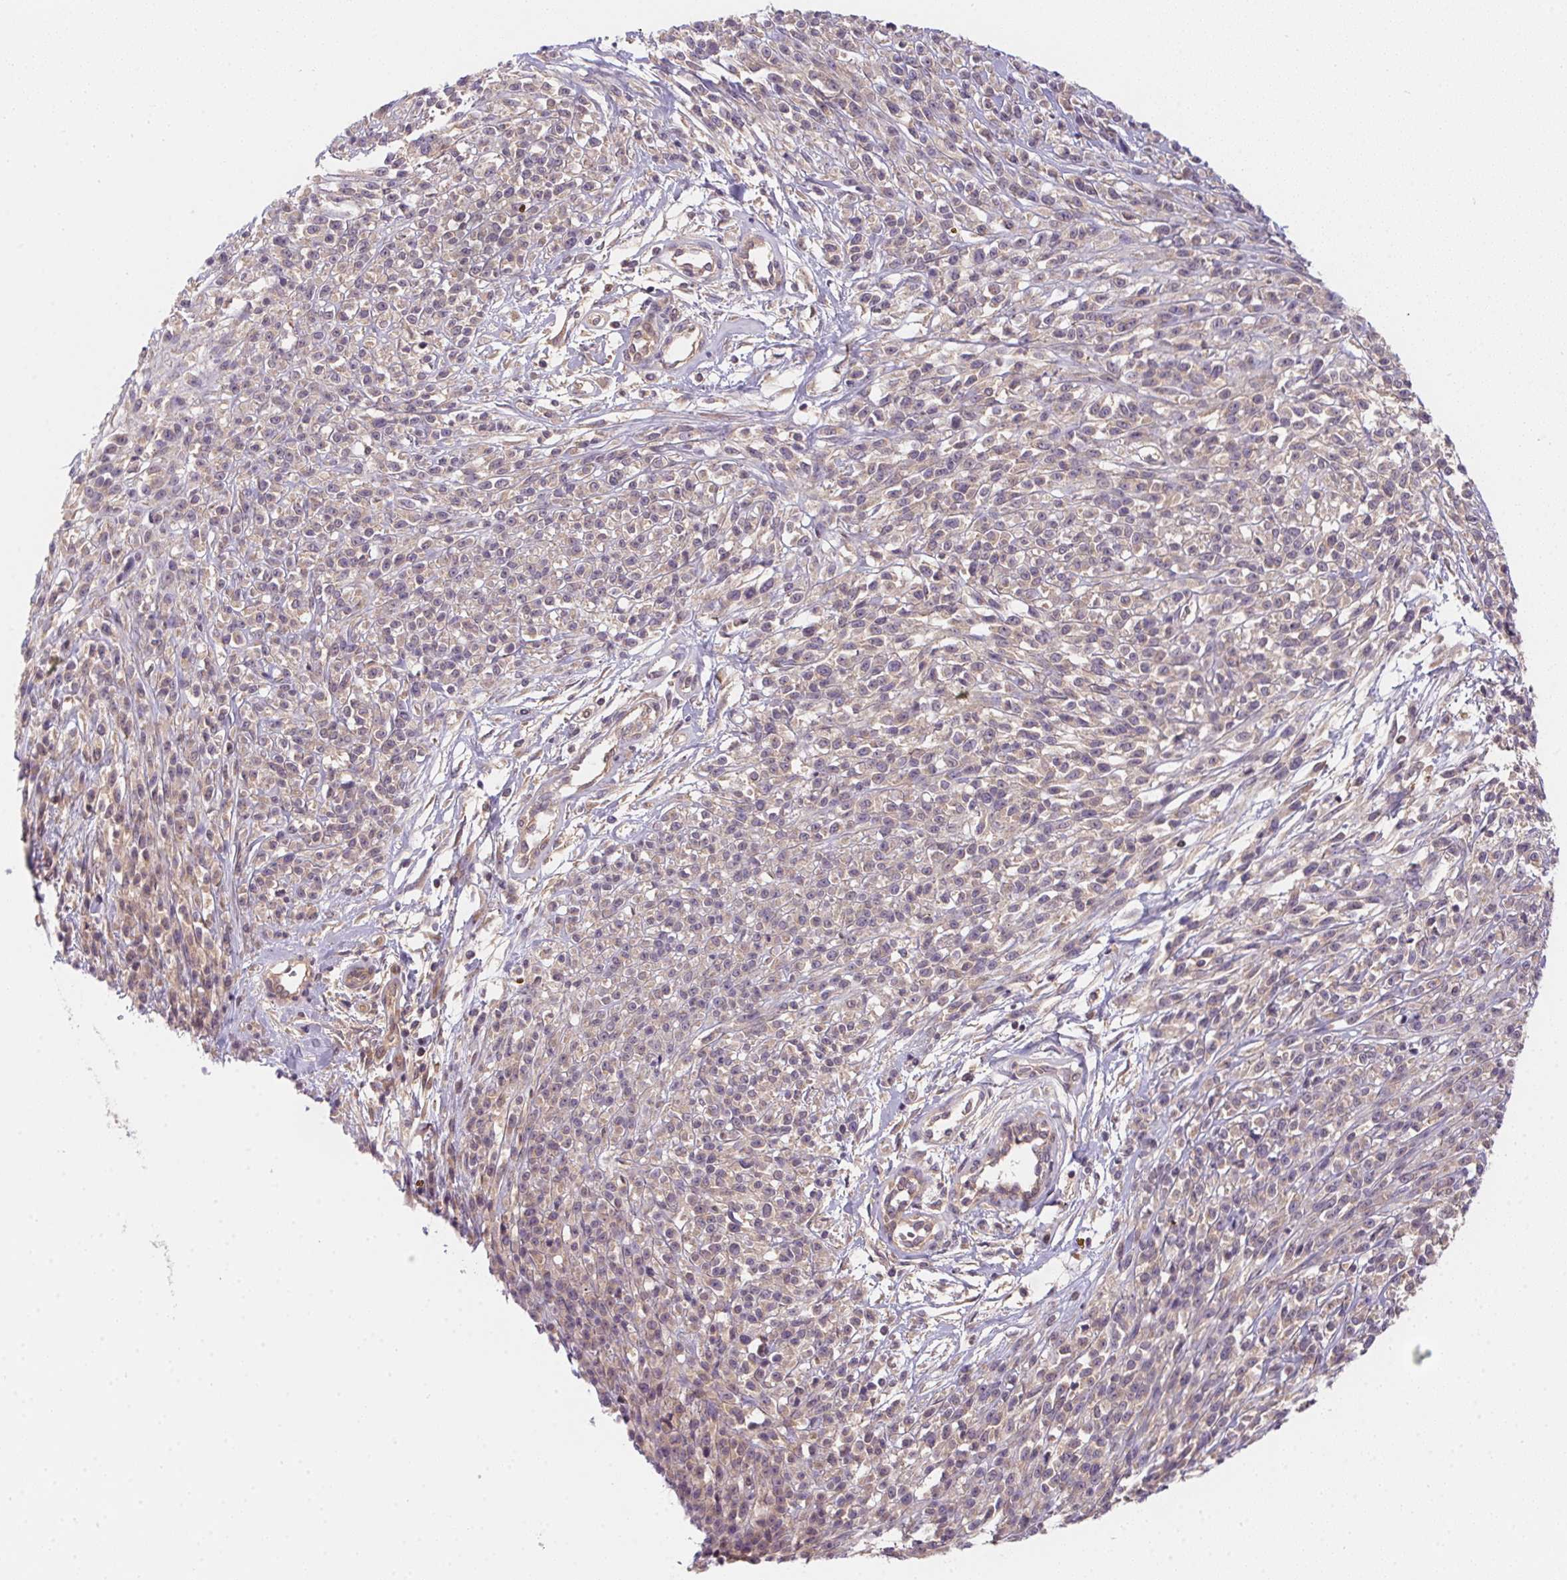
{"staining": {"intensity": "negative", "quantity": "none", "location": "none"}, "tissue": "melanoma", "cell_type": "Tumor cells", "image_type": "cancer", "snomed": [{"axis": "morphology", "description": "Malignant melanoma, NOS"}, {"axis": "topography", "description": "Skin"}, {"axis": "topography", "description": "Skin of trunk"}], "caption": "Immunohistochemical staining of human malignant melanoma reveals no significant positivity in tumor cells.", "gene": "PRKAA1", "patient": {"sex": "male", "age": 74}}